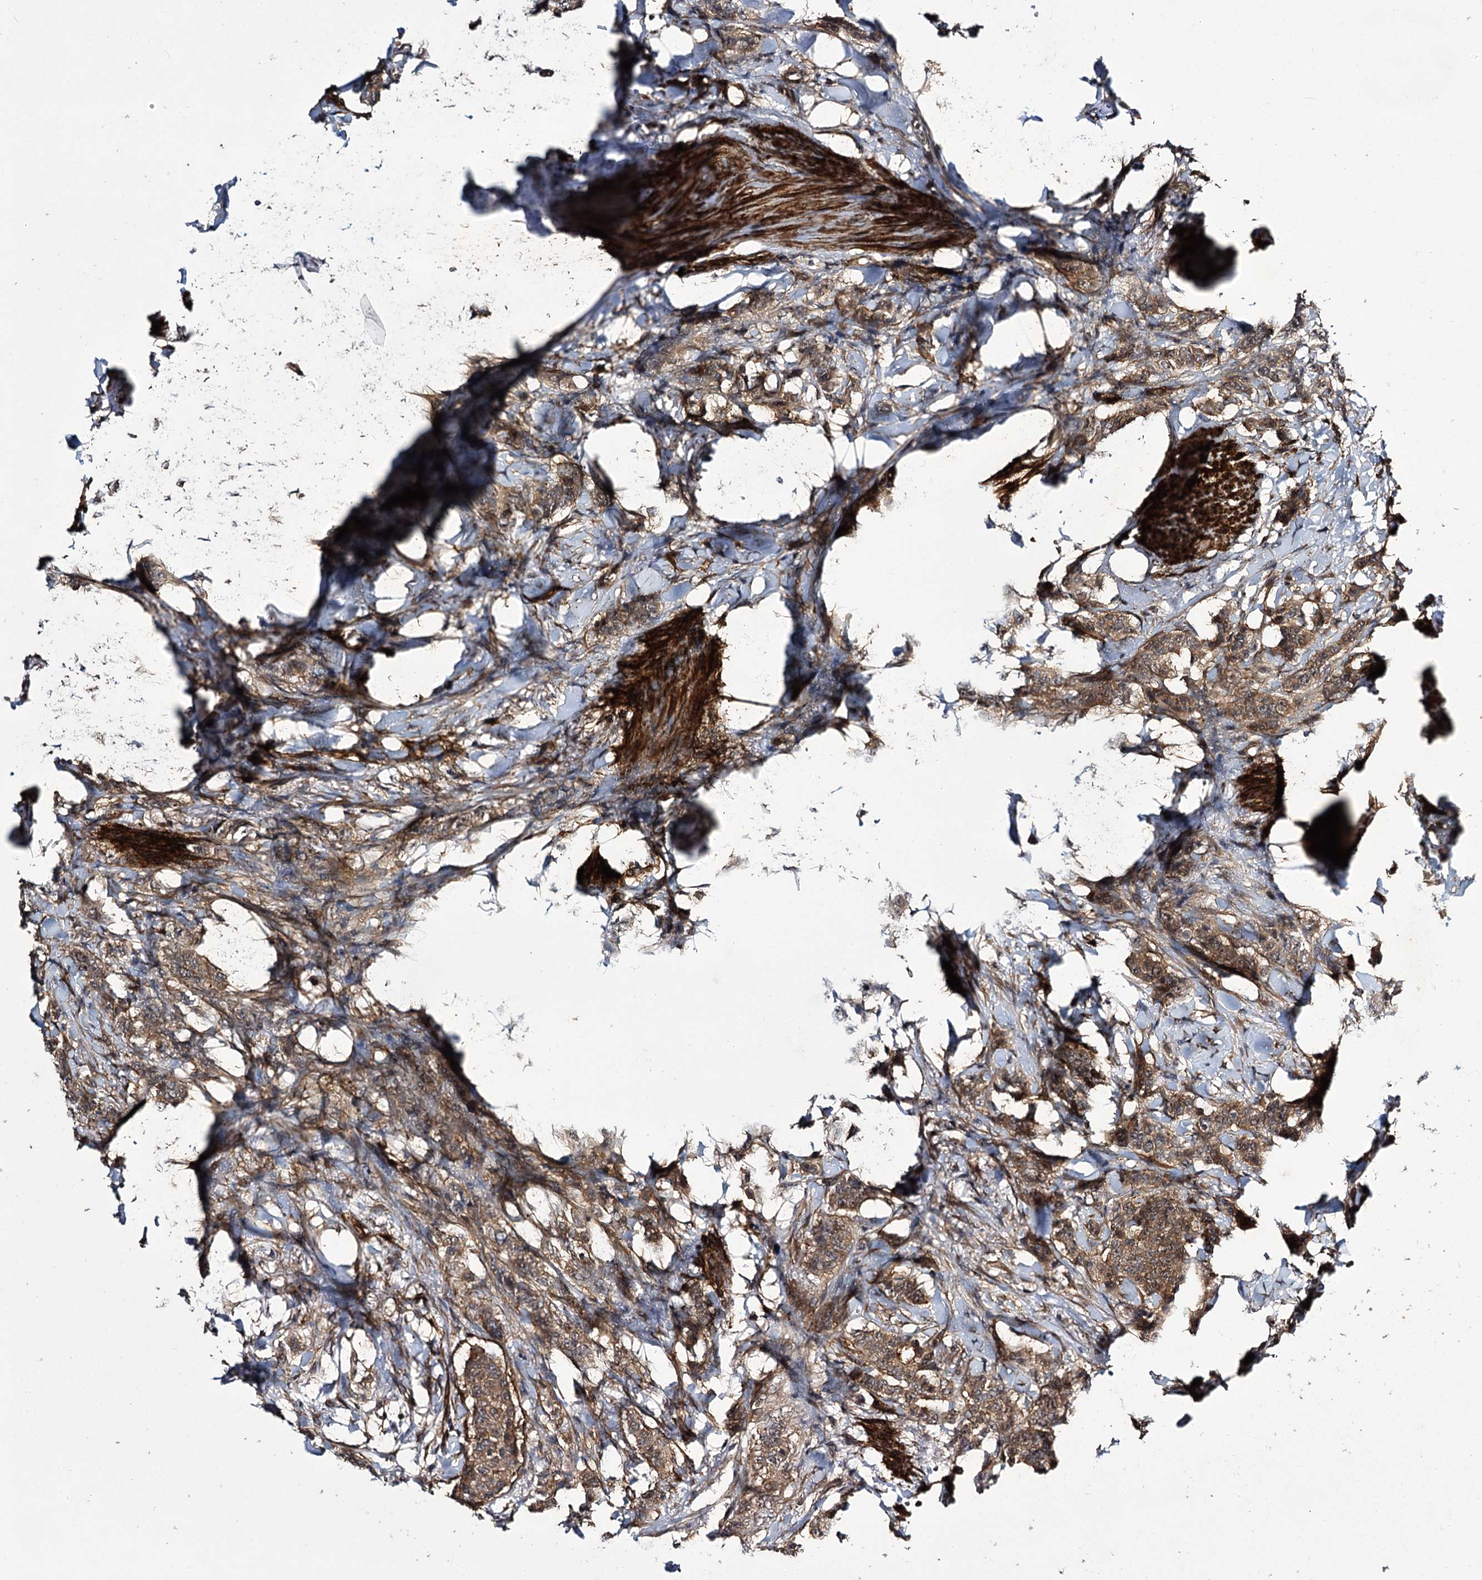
{"staining": {"intensity": "moderate", "quantity": ">75%", "location": "cytoplasmic/membranous"}, "tissue": "breast cancer", "cell_type": "Tumor cells", "image_type": "cancer", "snomed": [{"axis": "morphology", "description": "Duct carcinoma"}, {"axis": "topography", "description": "Breast"}], "caption": "This image displays breast intraductal carcinoma stained with immunohistochemistry (IHC) to label a protein in brown. The cytoplasmic/membranous of tumor cells show moderate positivity for the protein. Nuclei are counter-stained blue.", "gene": "MYO1C", "patient": {"sex": "female", "age": 40}}